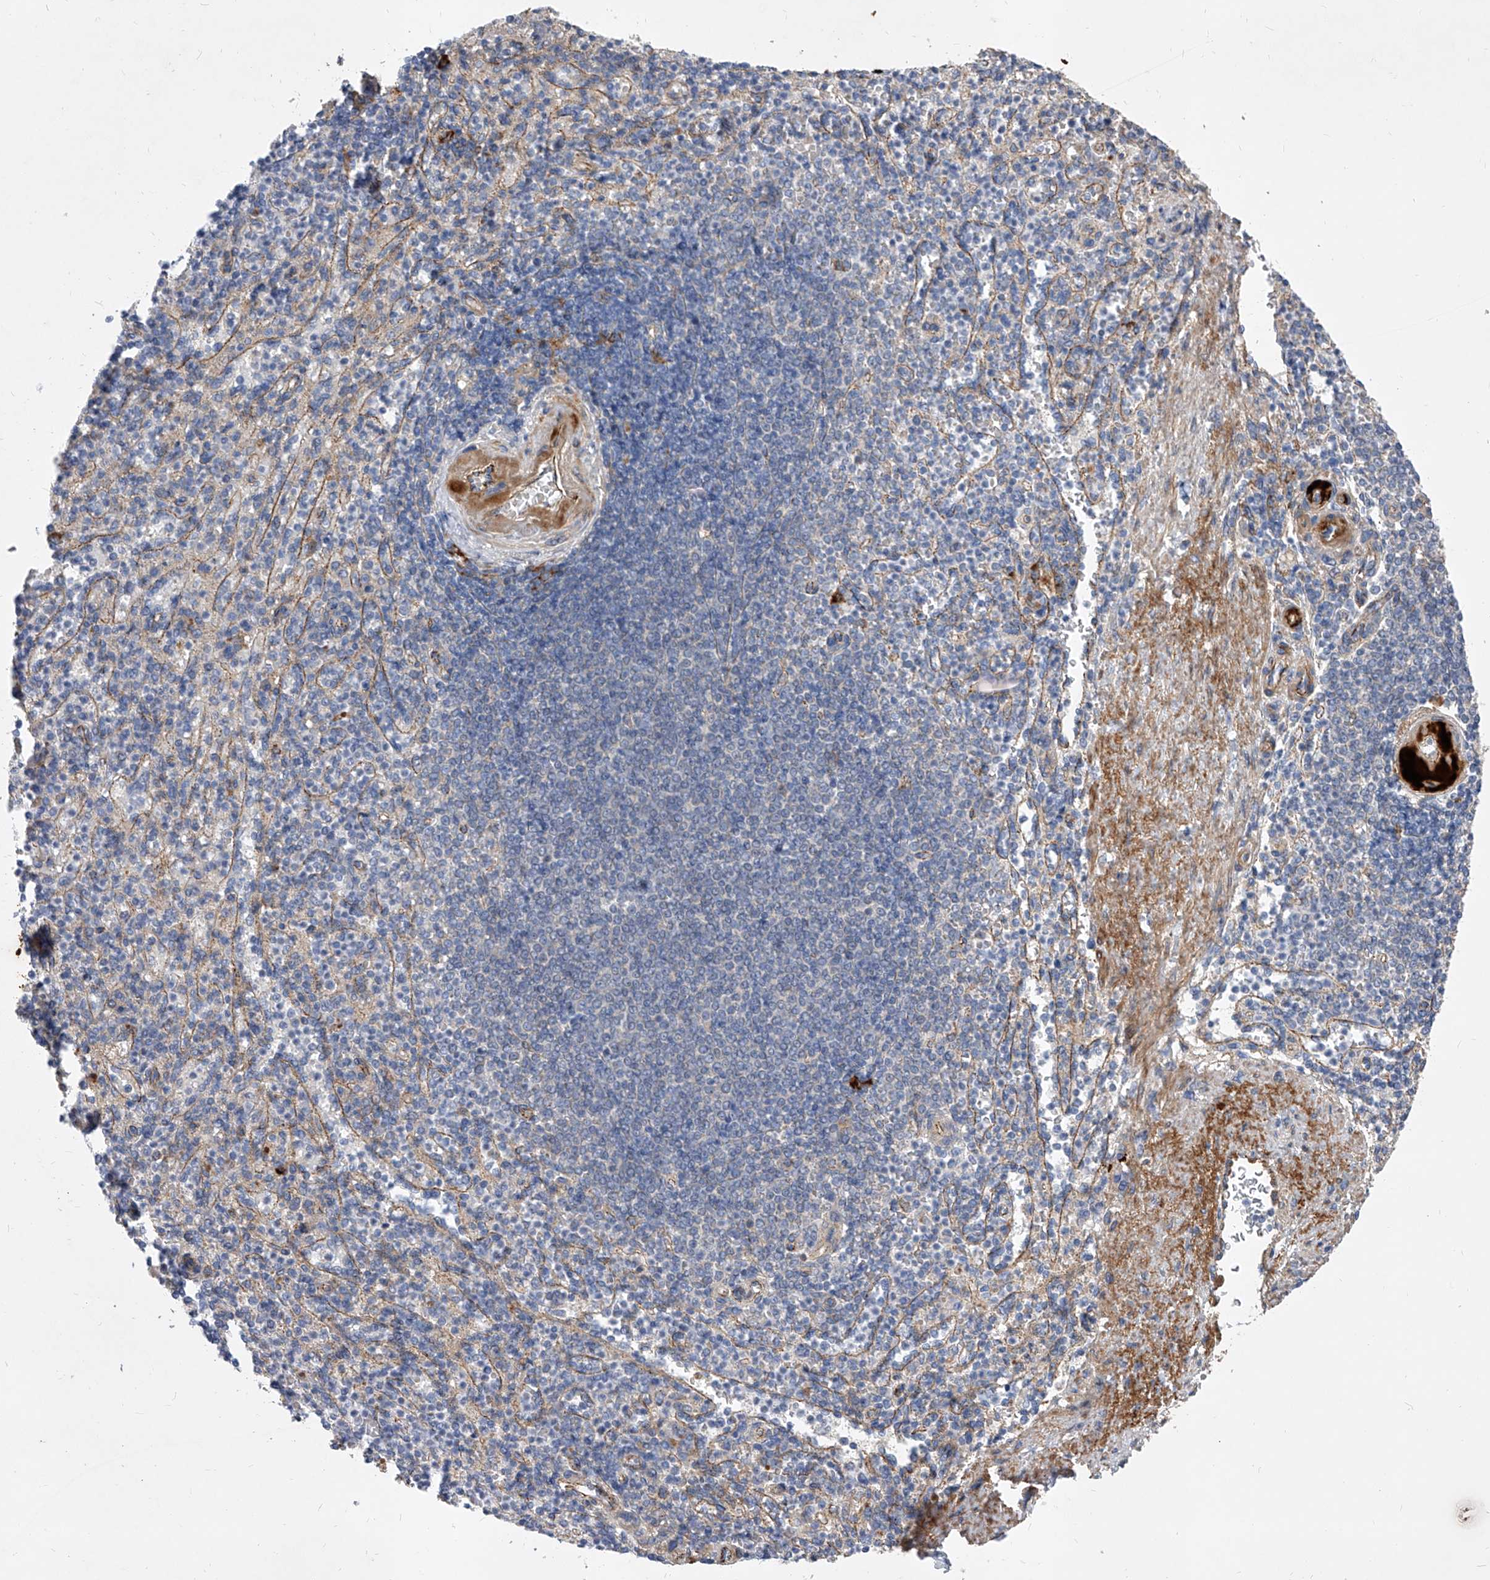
{"staining": {"intensity": "negative", "quantity": "none", "location": "none"}, "tissue": "spleen", "cell_type": "Cells in red pulp", "image_type": "normal", "snomed": [{"axis": "morphology", "description": "Normal tissue, NOS"}, {"axis": "topography", "description": "Spleen"}], "caption": "An IHC photomicrograph of normal spleen is shown. There is no staining in cells in red pulp of spleen.", "gene": "ENSG00000250424", "patient": {"sex": "female", "age": 74}}